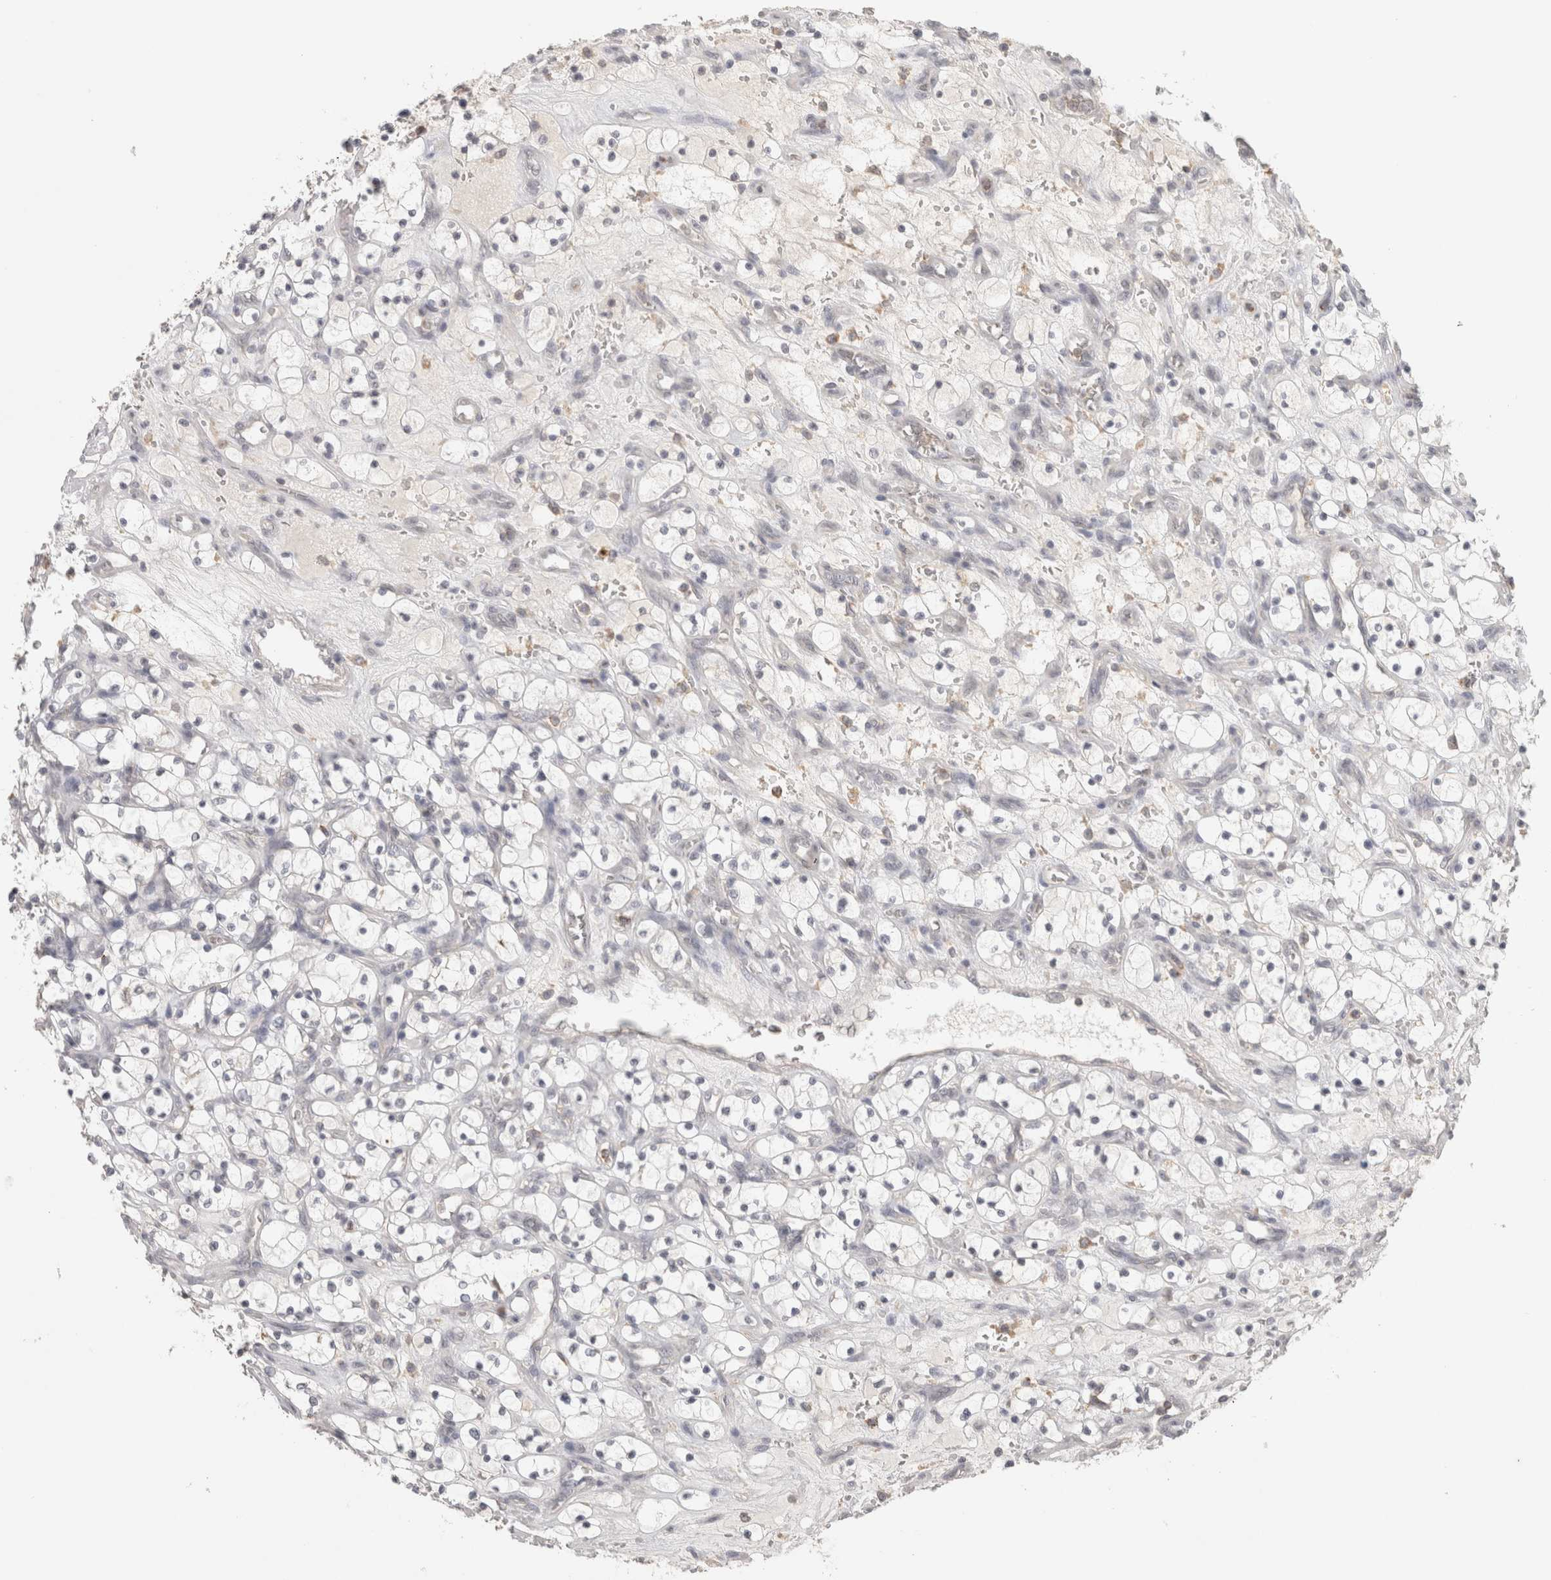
{"staining": {"intensity": "negative", "quantity": "none", "location": "none"}, "tissue": "renal cancer", "cell_type": "Tumor cells", "image_type": "cancer", "snomed": [{"axis": "morphology", "description": "Adenocarcinoma, NOS"}, {"axis": "topography", "description": "Kidney"}], "caption": "Renal cancer (adenocarcinoma) was stained to show a protein in brown. There is no significant positivity in tumor cells.", "gene": "HAVCR2", "patient": {"sex": "female", "age": 69}}